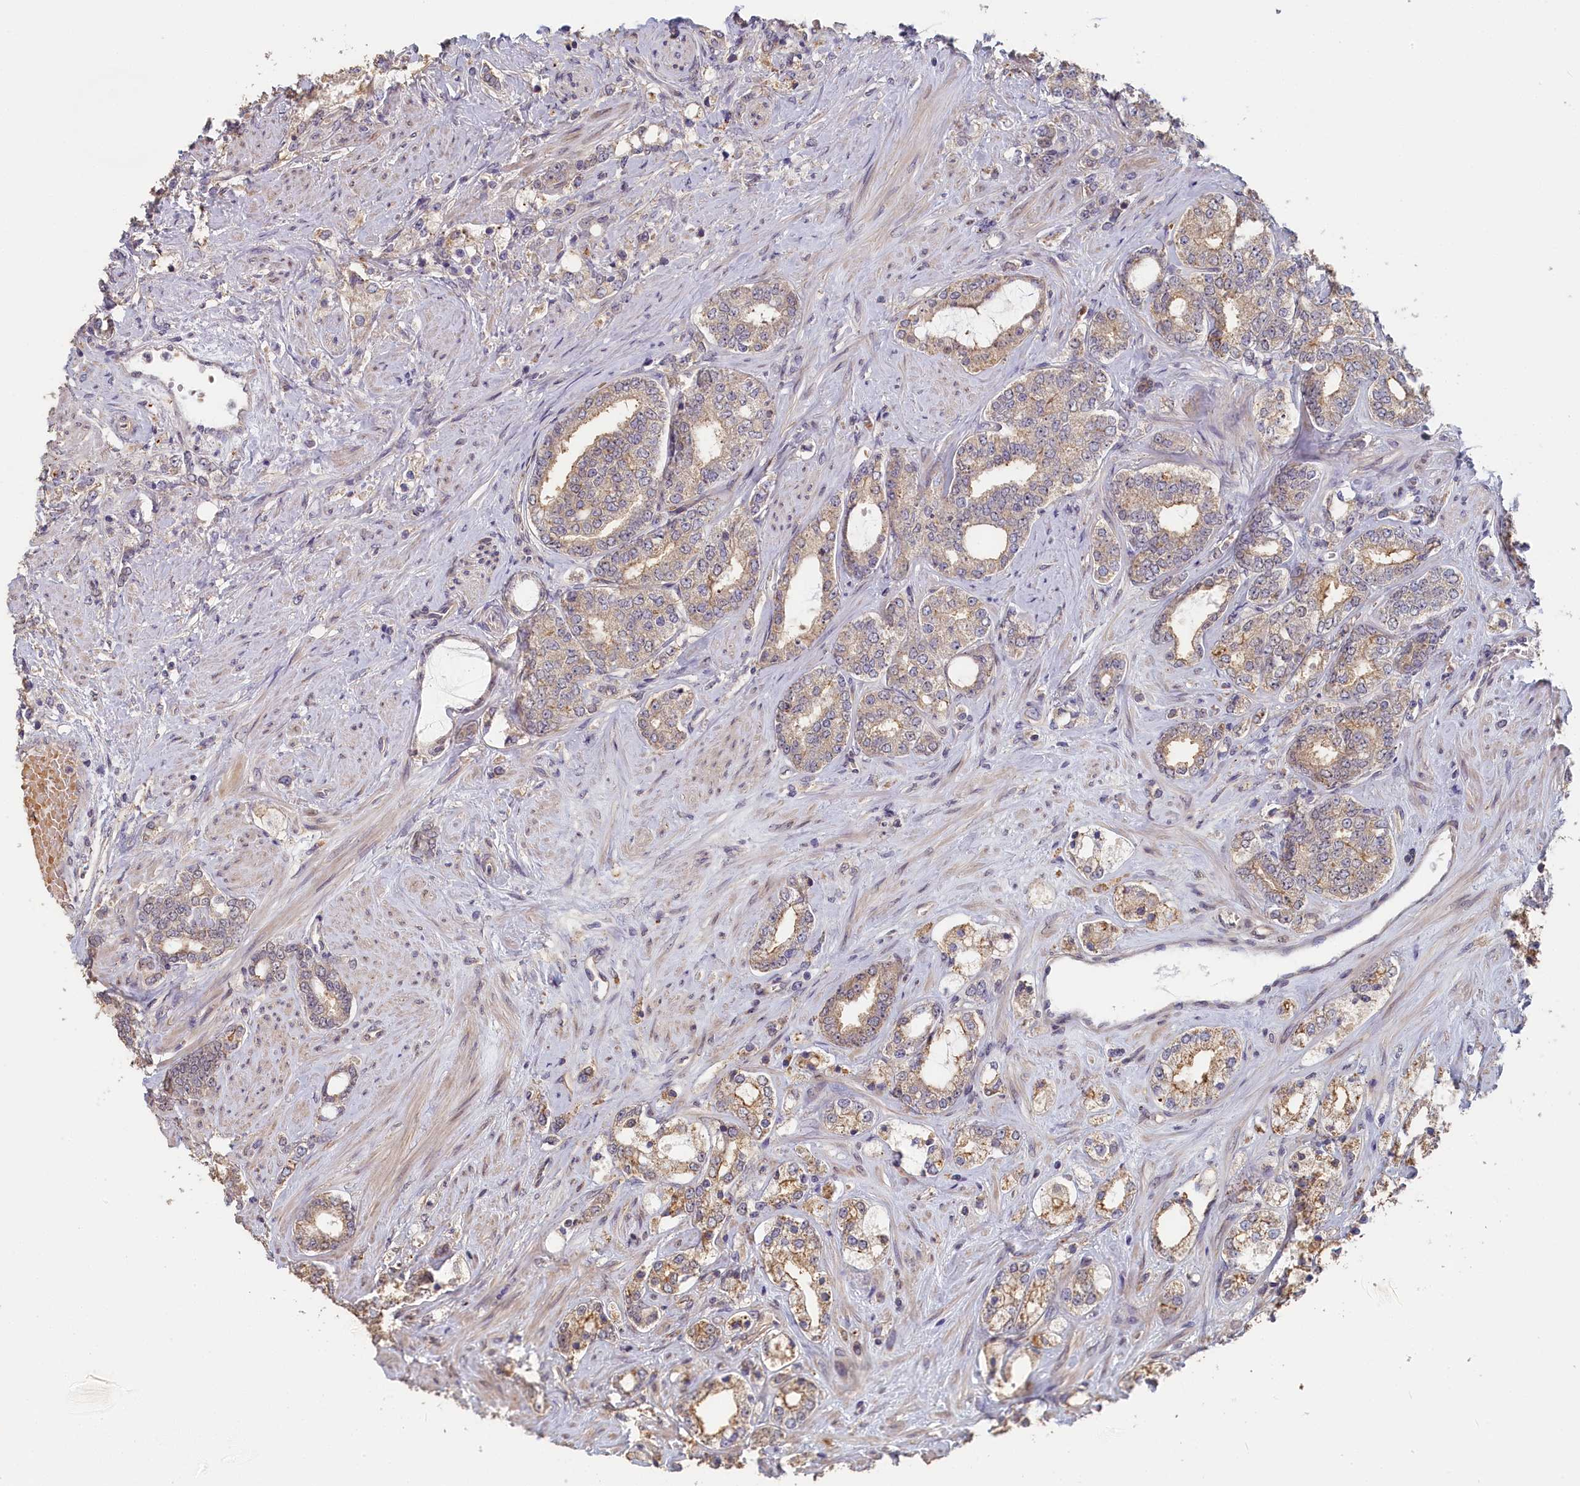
{"staining": {"intensity": "moderate", "quantity": "25%-75%", "location": "cytoplasmic/membranous"}, "tissue": "prostate cancer", "cell_type": "Tumor cells", "image_type": "cancer", "snomed": [{"axis": "morphology", "description": "Adenocarcinoma, High grade"}, {"axis": "topography", "description": "Prostate"}], "caption": "Protein analysis of adenocarcinoma (high-grade) (prostate) tissue exhibits moderate cytoplasmic/membranous staining in about 25%-75% of tumor cells.", "gene": "STX16", "patient": {"sex": "male", "age": 64}}